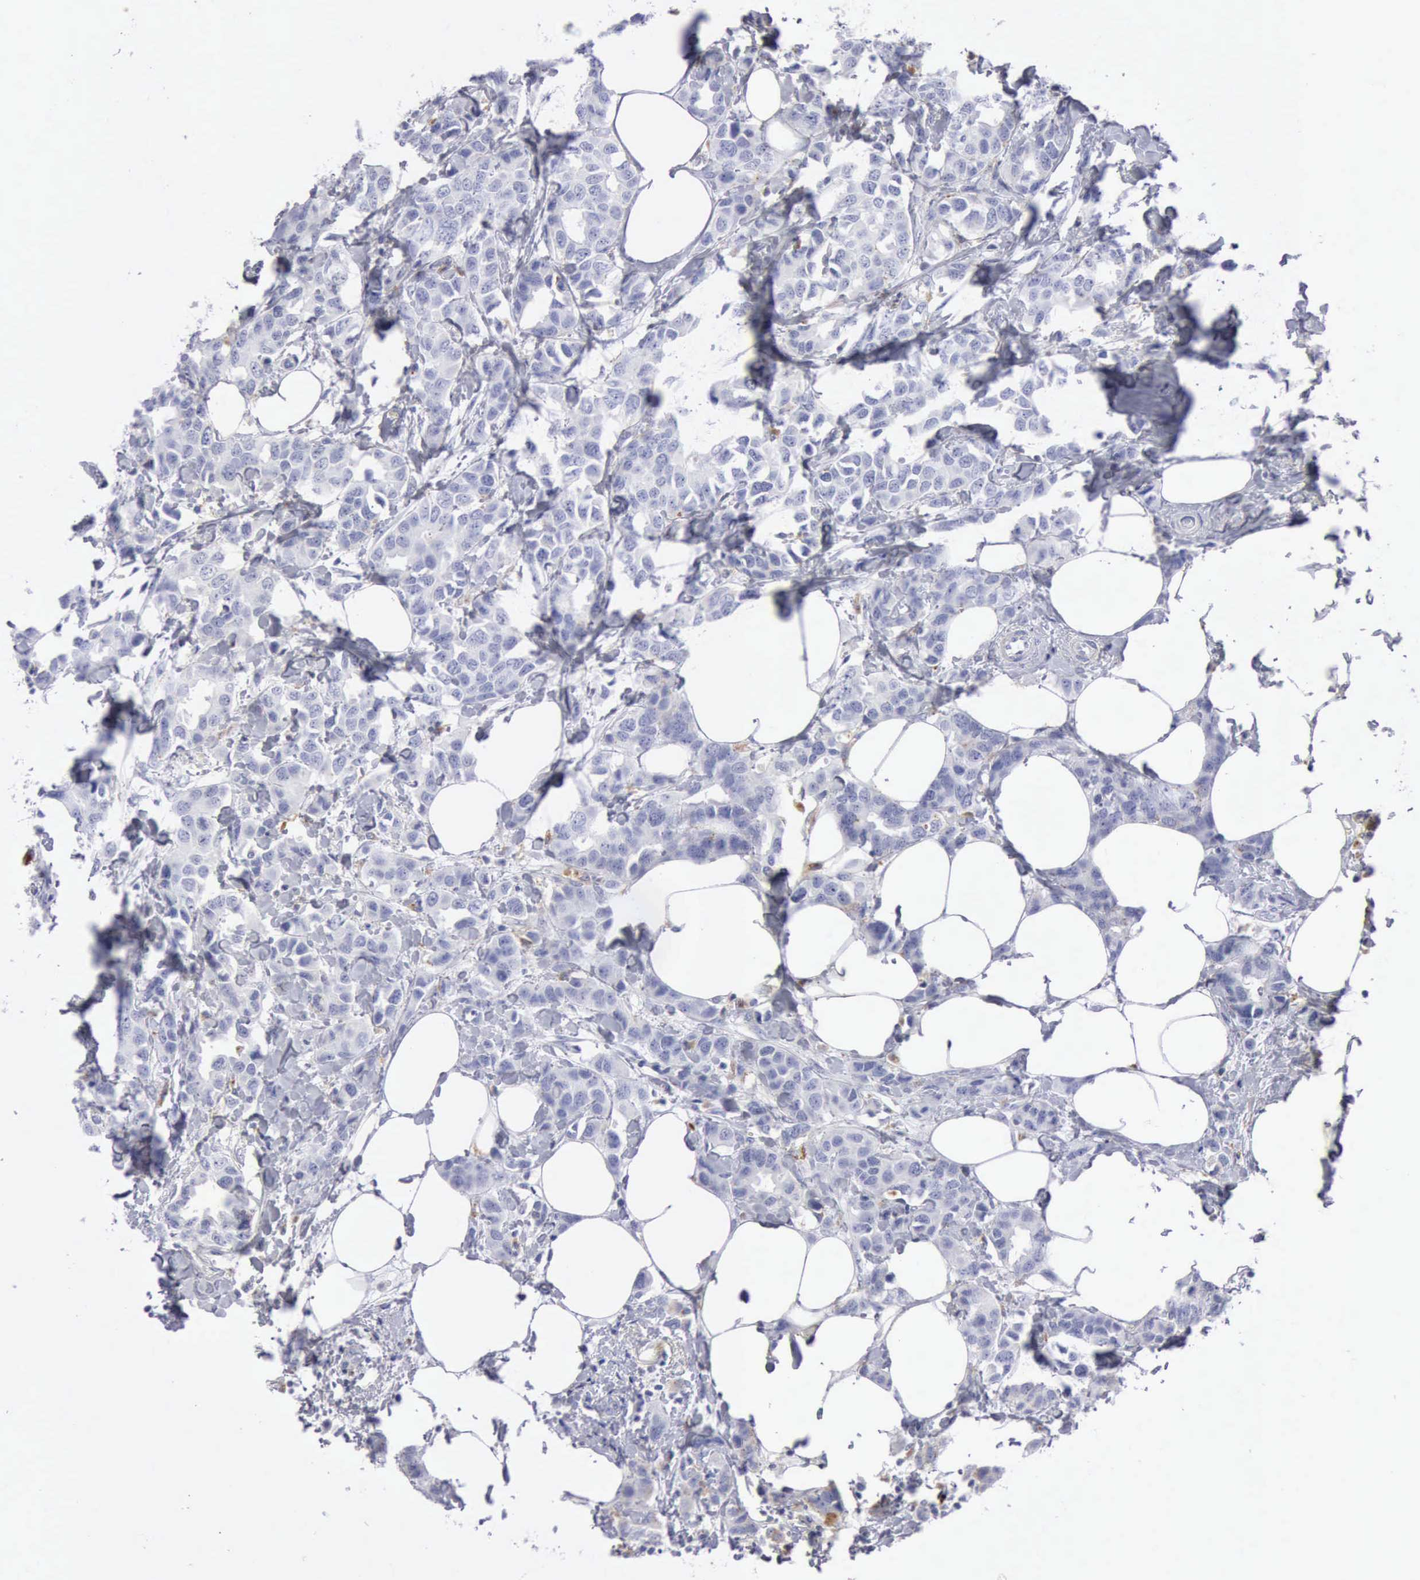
{"staining": {"intensity": "negative", "quantity": "none", "location": "none"}, "tissue": "breast cancer", "cell_type": "Tumor cells", "image_type": "cancer", "snomed": [{"axis": "morphology", "description": "Normal tissue, NOS"}, {"axis": "morphology", "description": "Duct carcinoma"}, {"axis": "topography", "description": "Breast"}], "caption": "DAB immunohistochemical staining of breast cancer (infiltrating ductal carcinoma) reveals no significant expression in tumor cells.", "gene": "CTSS", "patient": {"sex": "female", "age": 50}}